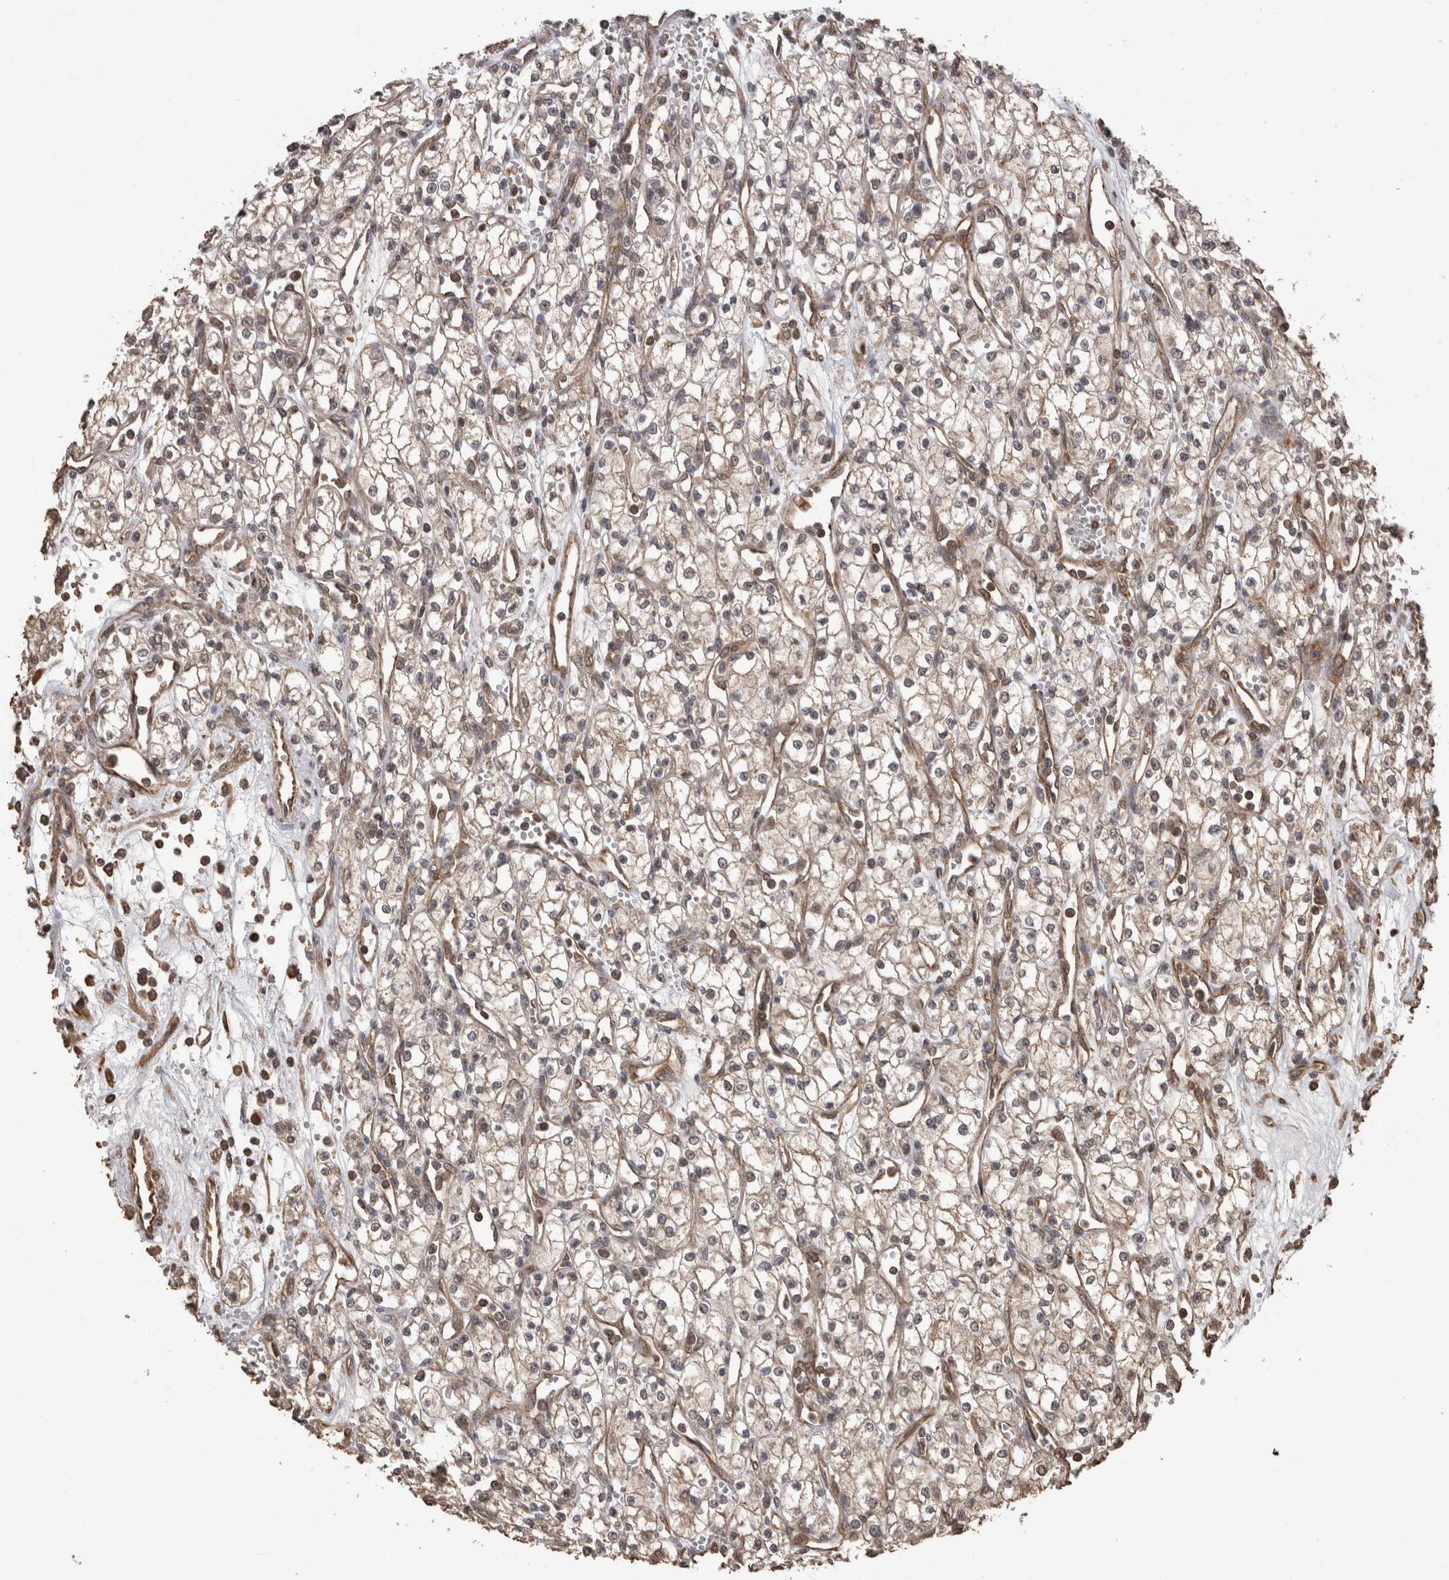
{"staining": {"intensity": "weak", "quantity": "<25%", "location": "cytoplasmic/membranous"}, "tissue": "renal cancer", "cell_type": "Tumor cells", "image_type": "cancer", "snomed": [{"axis": "morphology", "description": "Adenocarcinoma, NOS"}, {"axis": "topography", "description": "Kidney"}], "caption": "Tumor cells are negative for protein expression in human renal adenocarcinoma.", "gene": "PINK1", "patient": {"sex": "male", "age": 59}}